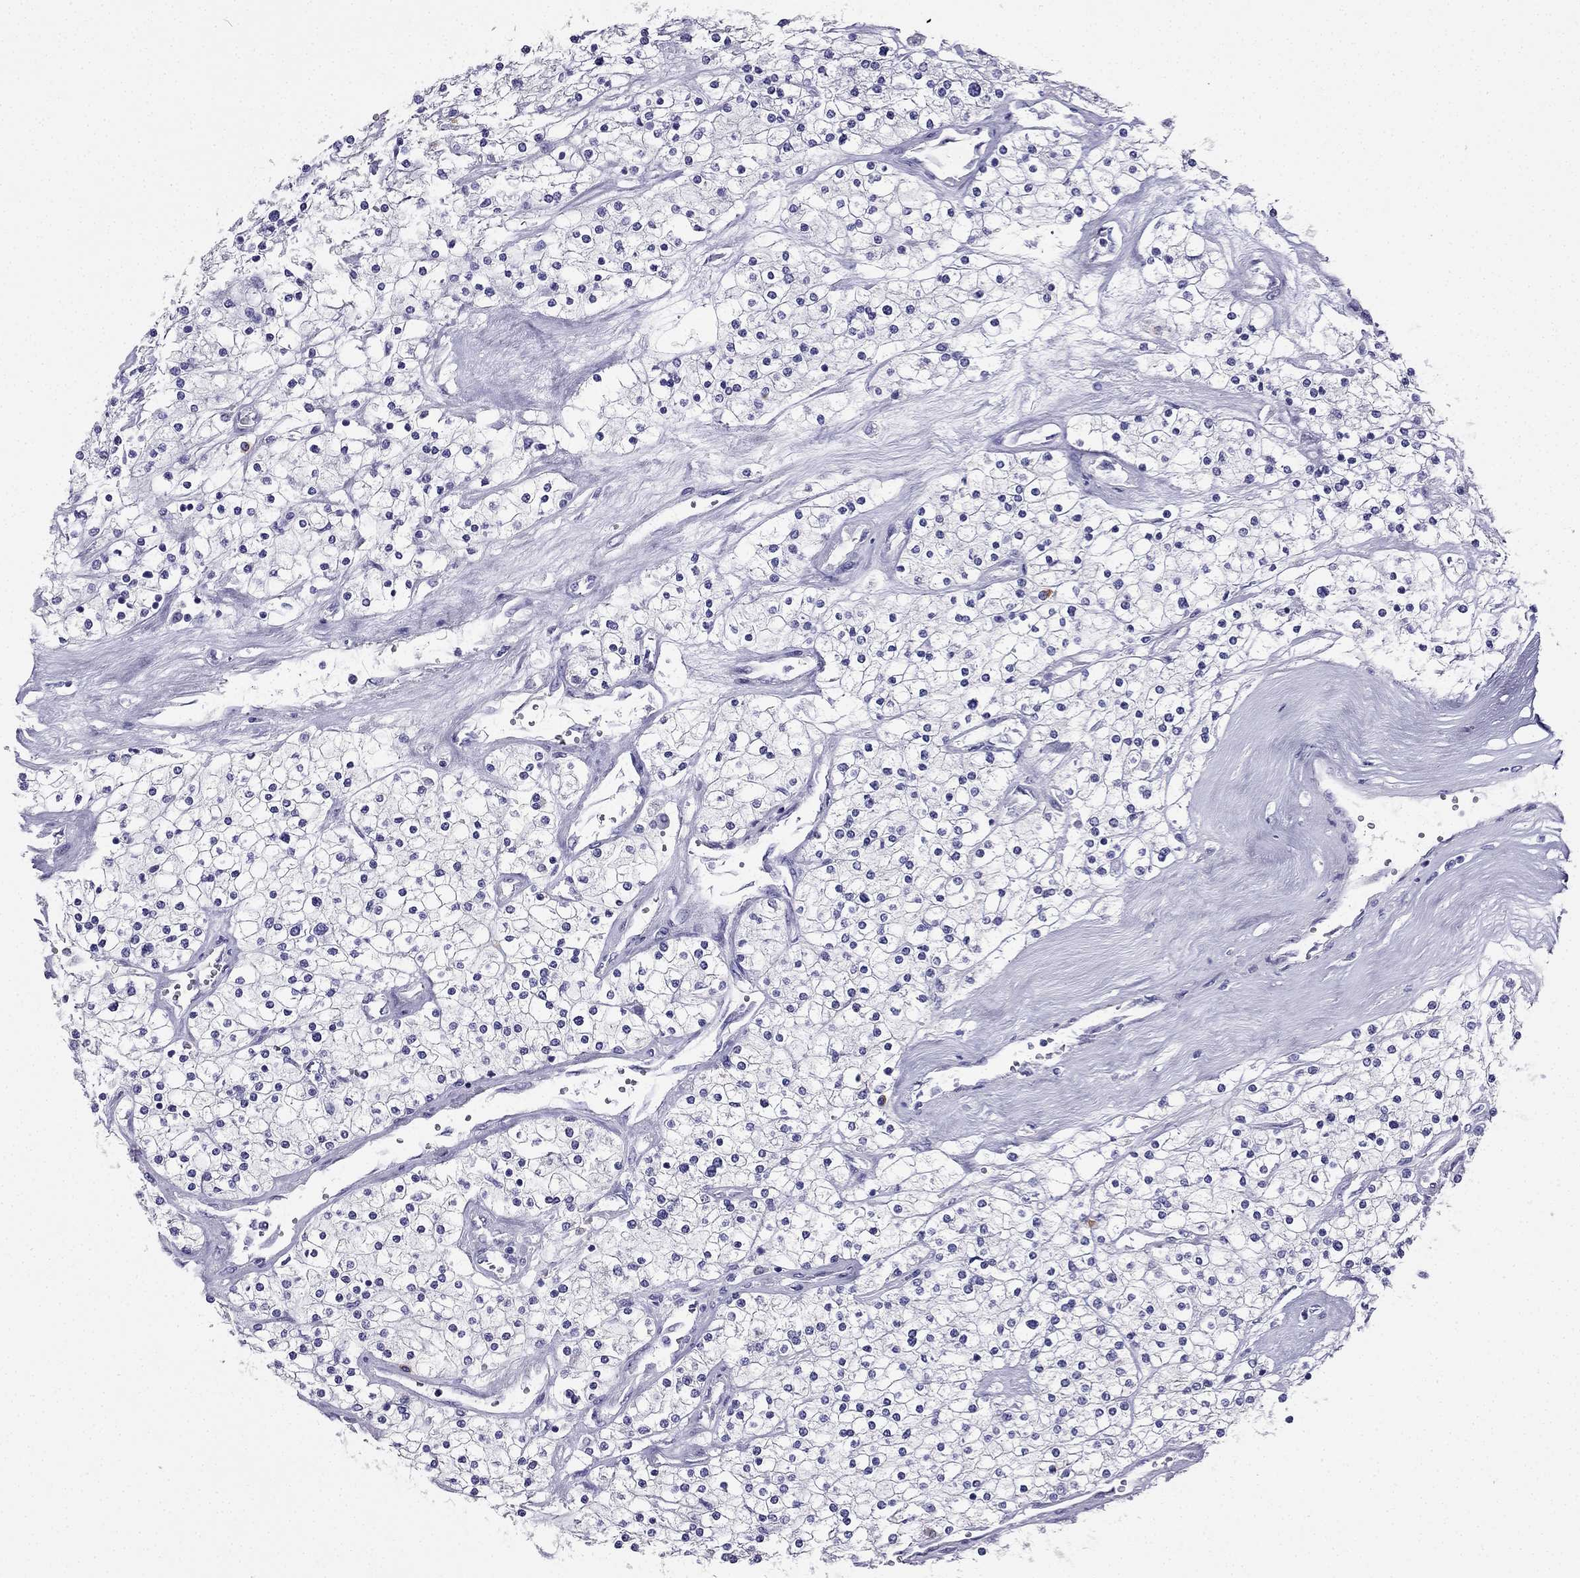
{"staining": {"intensity": "negative", "quantity": "none", "location": "none"}, "tissue": "renal cancer", "cell_type": "Tumor cells", "image_type": "cancer", "snomed": [{"axis": "morphology", "description": "Adenocarcinoma, NOS"}, {"axis": "topography", "description": "Kidney"}], "caption": "Immunohistochemical staining of human adenocarcinoma (renal) shows no significant staining in tumor cells. Brightfield microscopy of IHC stained with DAB (3,3'-diaminobenzidine) (brown) and hematoxylin (blue), captured at high magnification.", "gene": "SLC18A2", "patient": {"sex": "male", "age": 80}}